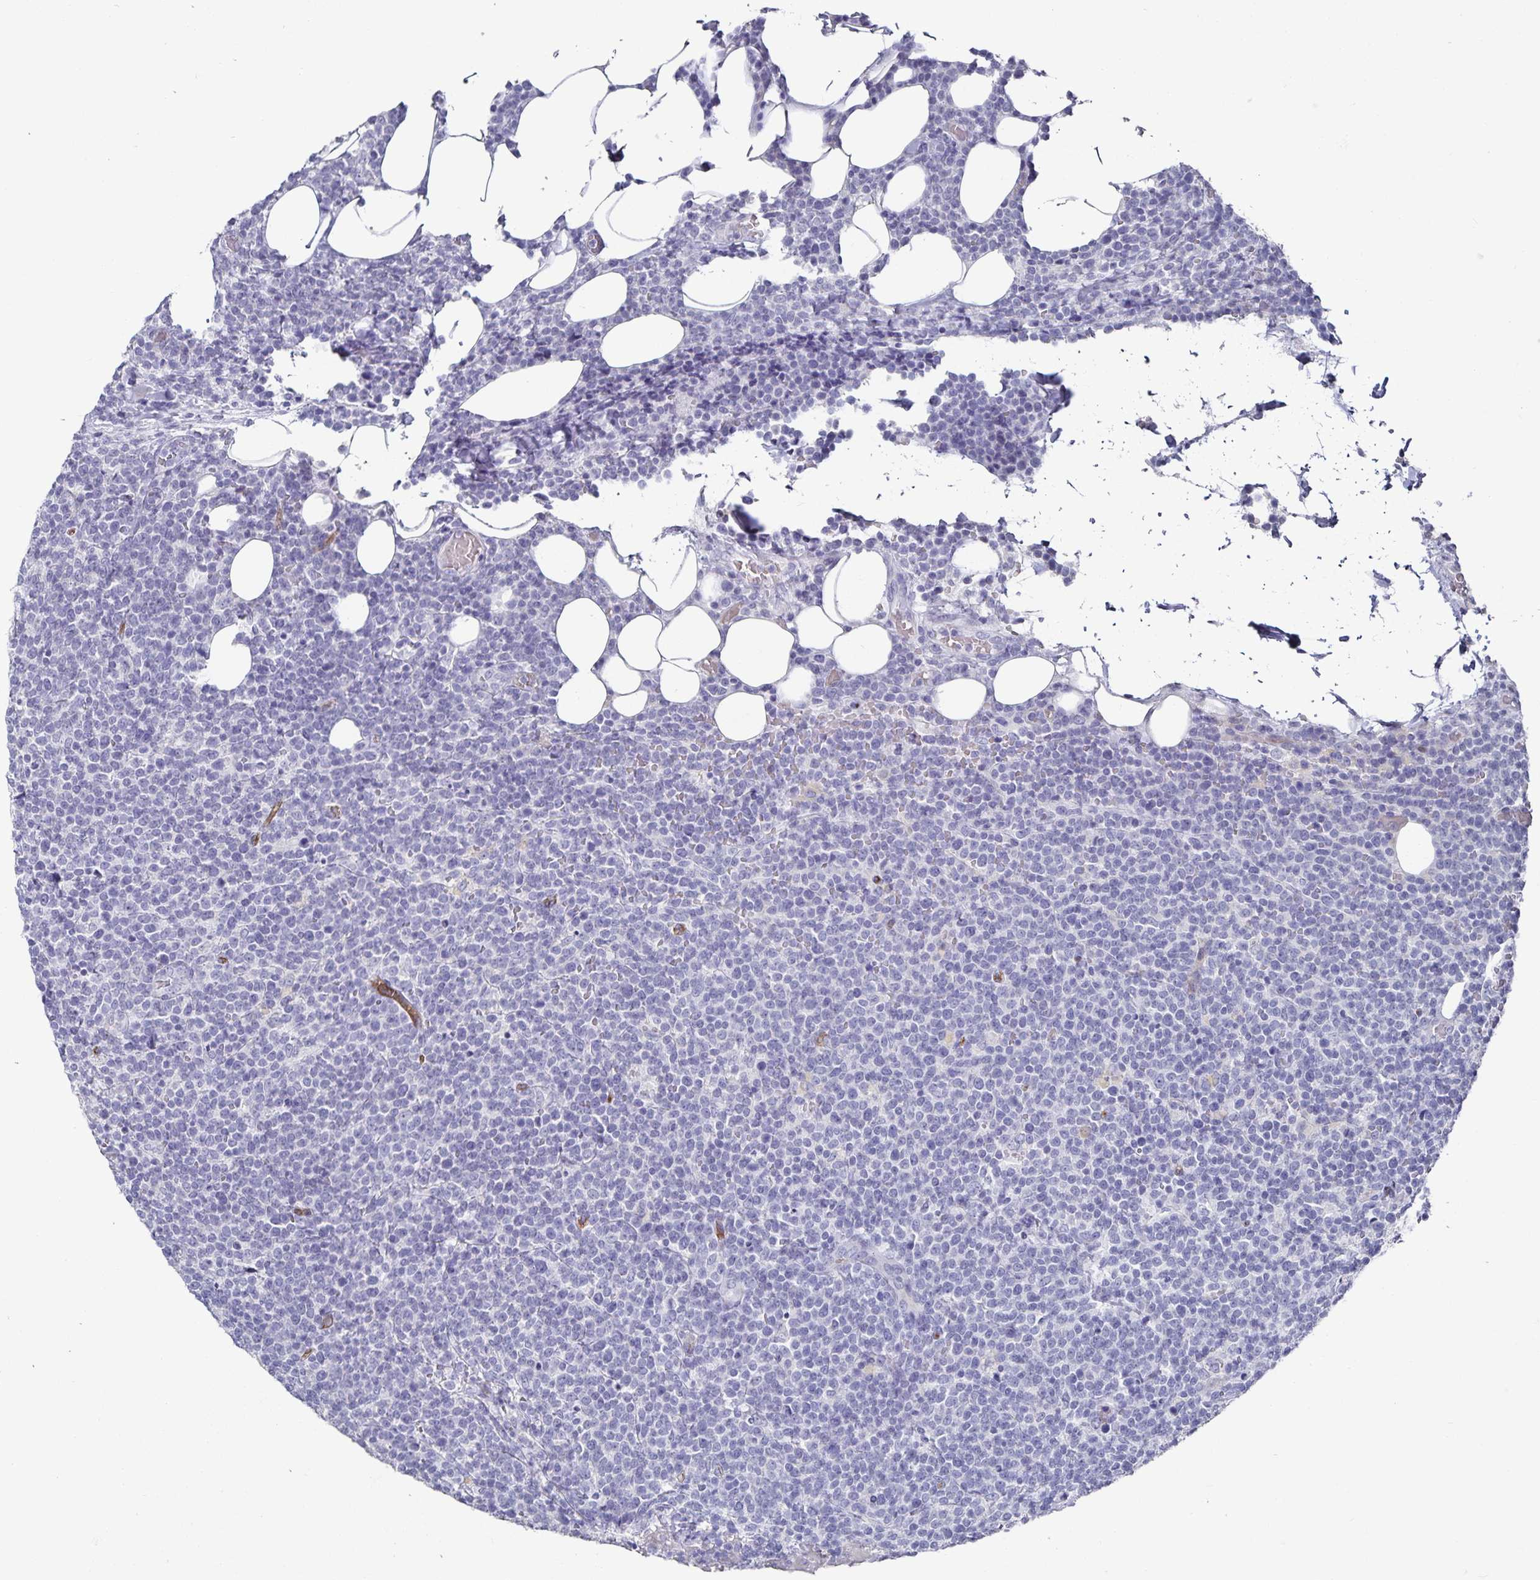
{"staining": {"intensity": "negative", "quantity": "none", "location": "none"}, "tissue": "lymphoma", "cell_type": "Tumor cells", "image_type": "cancer", "snomed": [{"axis": "morphology", "description": "Malignant lymphoma, non-Hodgkin's type, High grade"}, {"axis": "topography", "description": "Lymph node"}], "caption": "Immunohistochemical staining of malignant lymphoma, non-Hodgkin's type (high-grade) exhibits no significant expression in tumor cells.", "gene": "PODXL", "patient": {"sex": "male", "age": 61}}